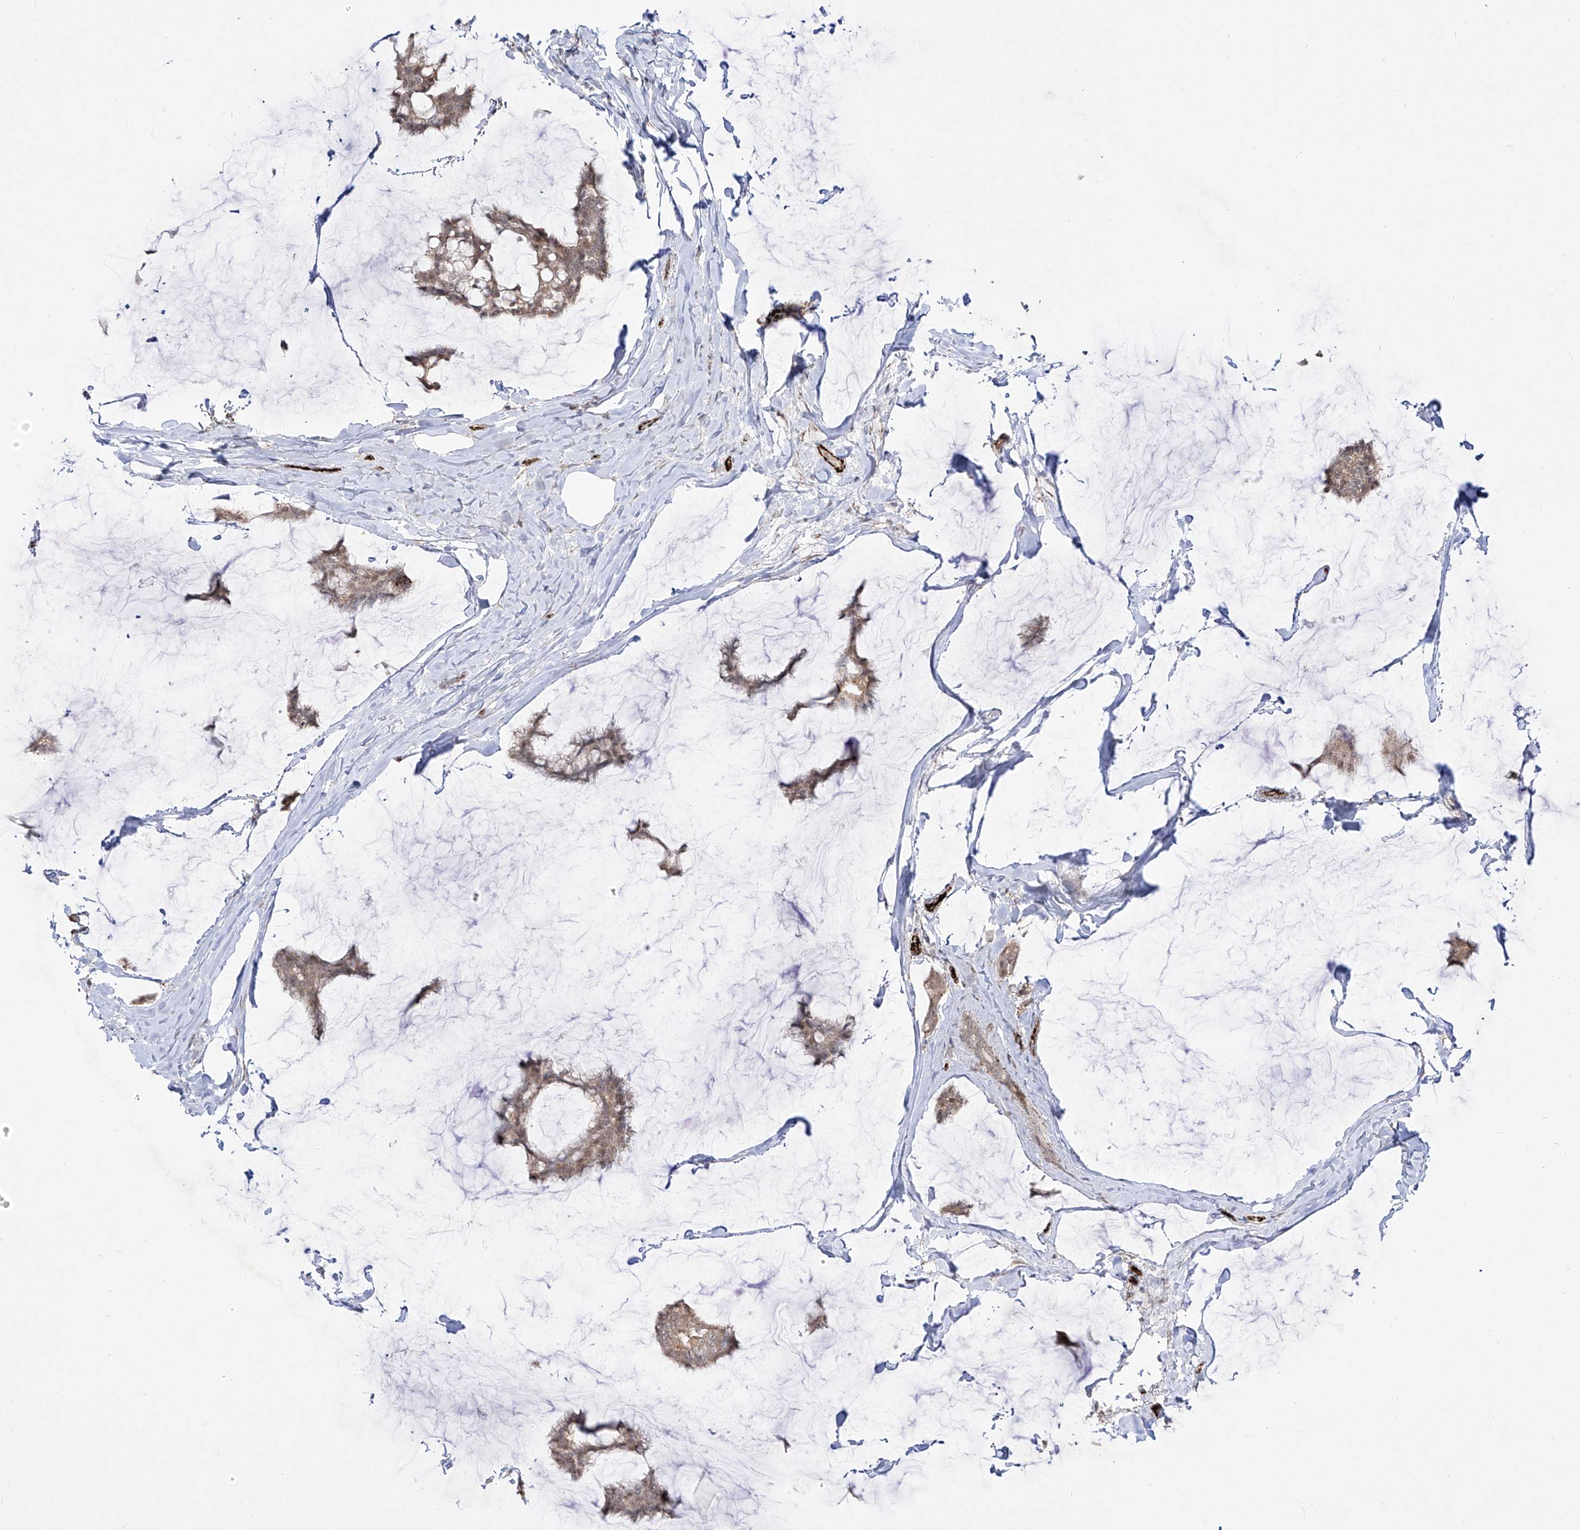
{"staining": {"intensity": "weak", "quantity": ">75%", "location": "cytoplasmic/membranous"}, "tissue": "breast cancer", "cell_type": "Tumor cells", "image_type": "cancer", "snomed": [{"axis": "morphology", "description": "Duct carcinoma"}, {"axis": "topography", "description": "Breast"}], "caption": "The micrograph displays immunohistochemical staining of breast cancer (intraductal carcinoma). There is weak cytoplasmic/membranous staining is identified in approximately >75% of tumor cells.", "gene": "ZGRF1", "patient": {"sex": "female", "age": 93}}